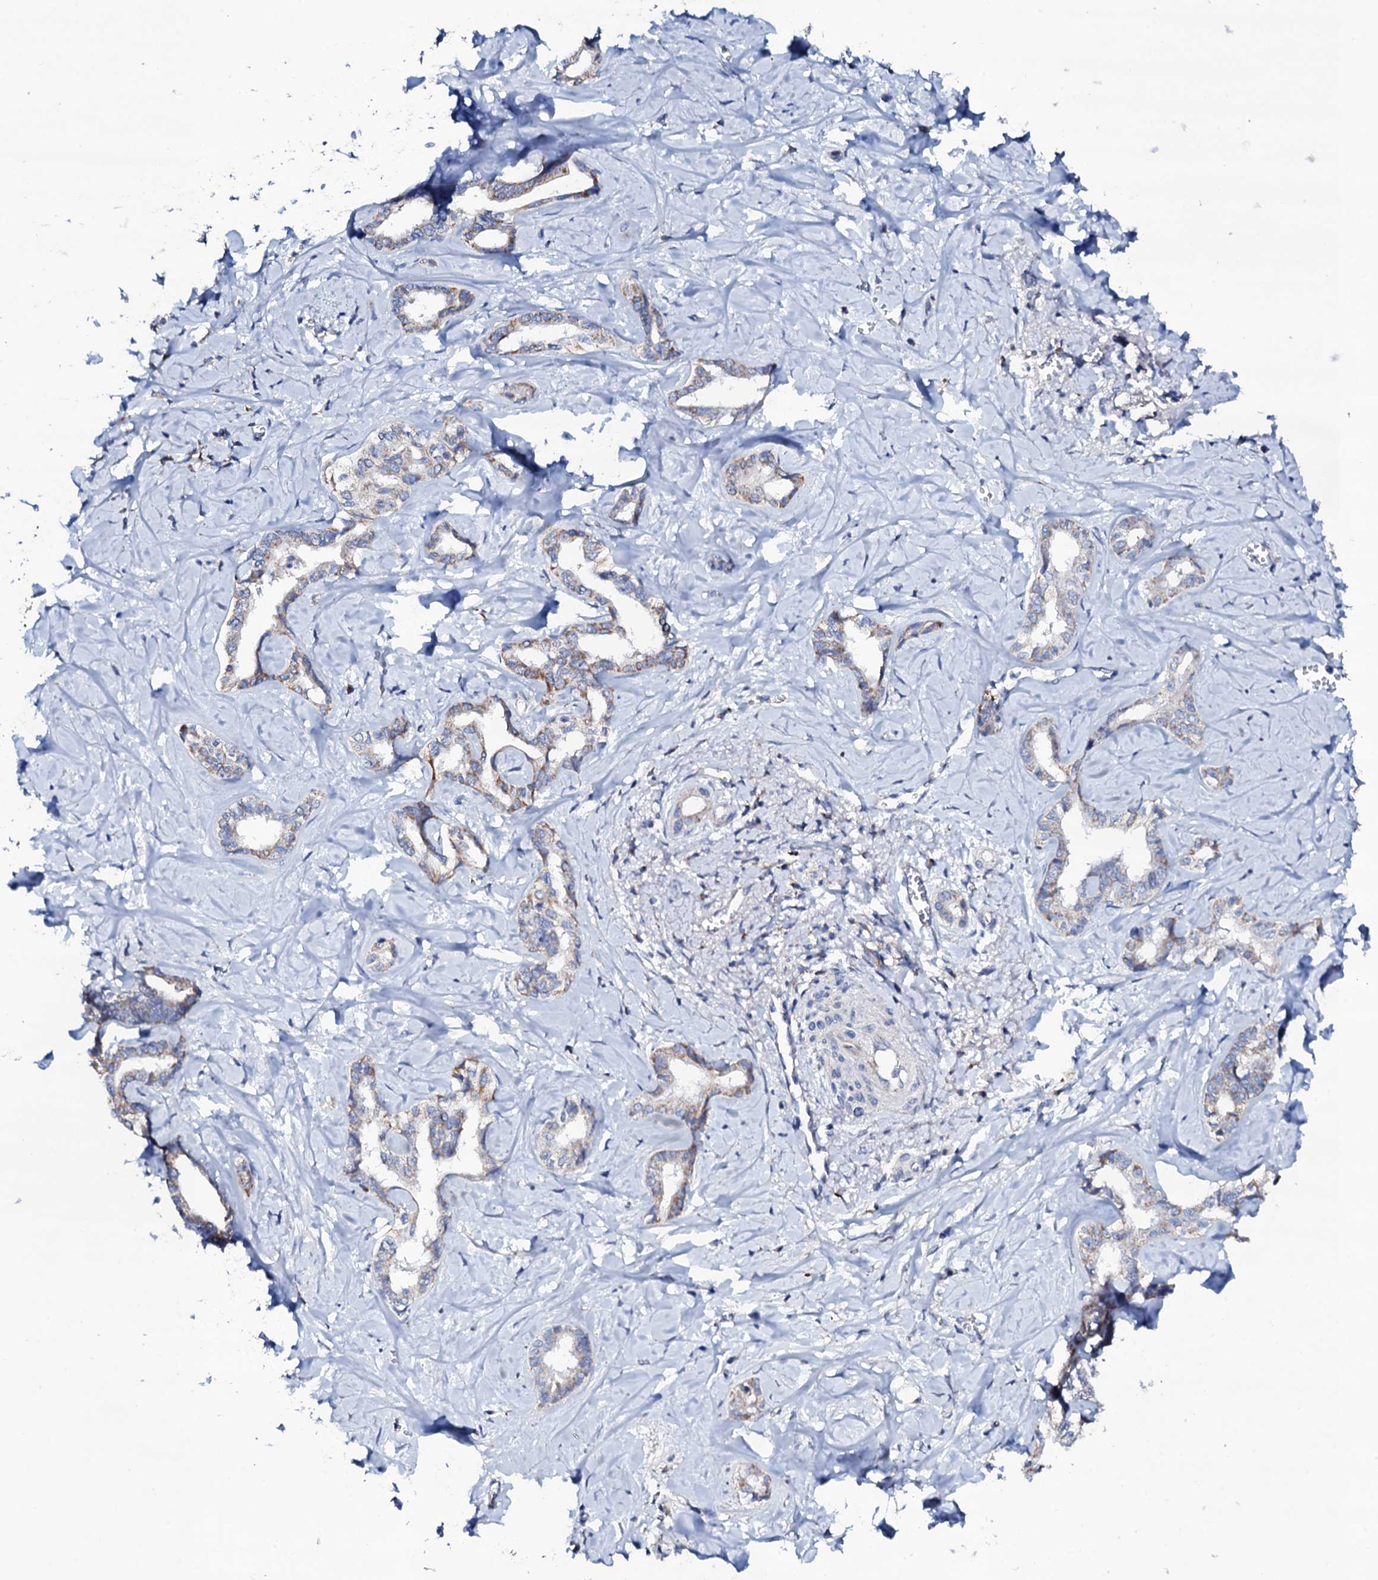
{"staining": {"intensity": "moderate", "quantity": "<25%", "location": "cytoplasmic/membranous"}, "tissue": "liver cancer", "cell_type": "Tumor cells", "image_type": "cancer", "snomed": [{"axis": "morphology", "description": "Cholangiocarcinoma"}, {"axis": "topography", "description": "Liver"}], "caption": "Liver cancer (cholangiocarcinoma) stained for a protein demonstrates moderate cytoplasmic/membranous positivity in tumor cells.", "gene": "TCAF2", "patient": {"sex": "female", "age": 77}}